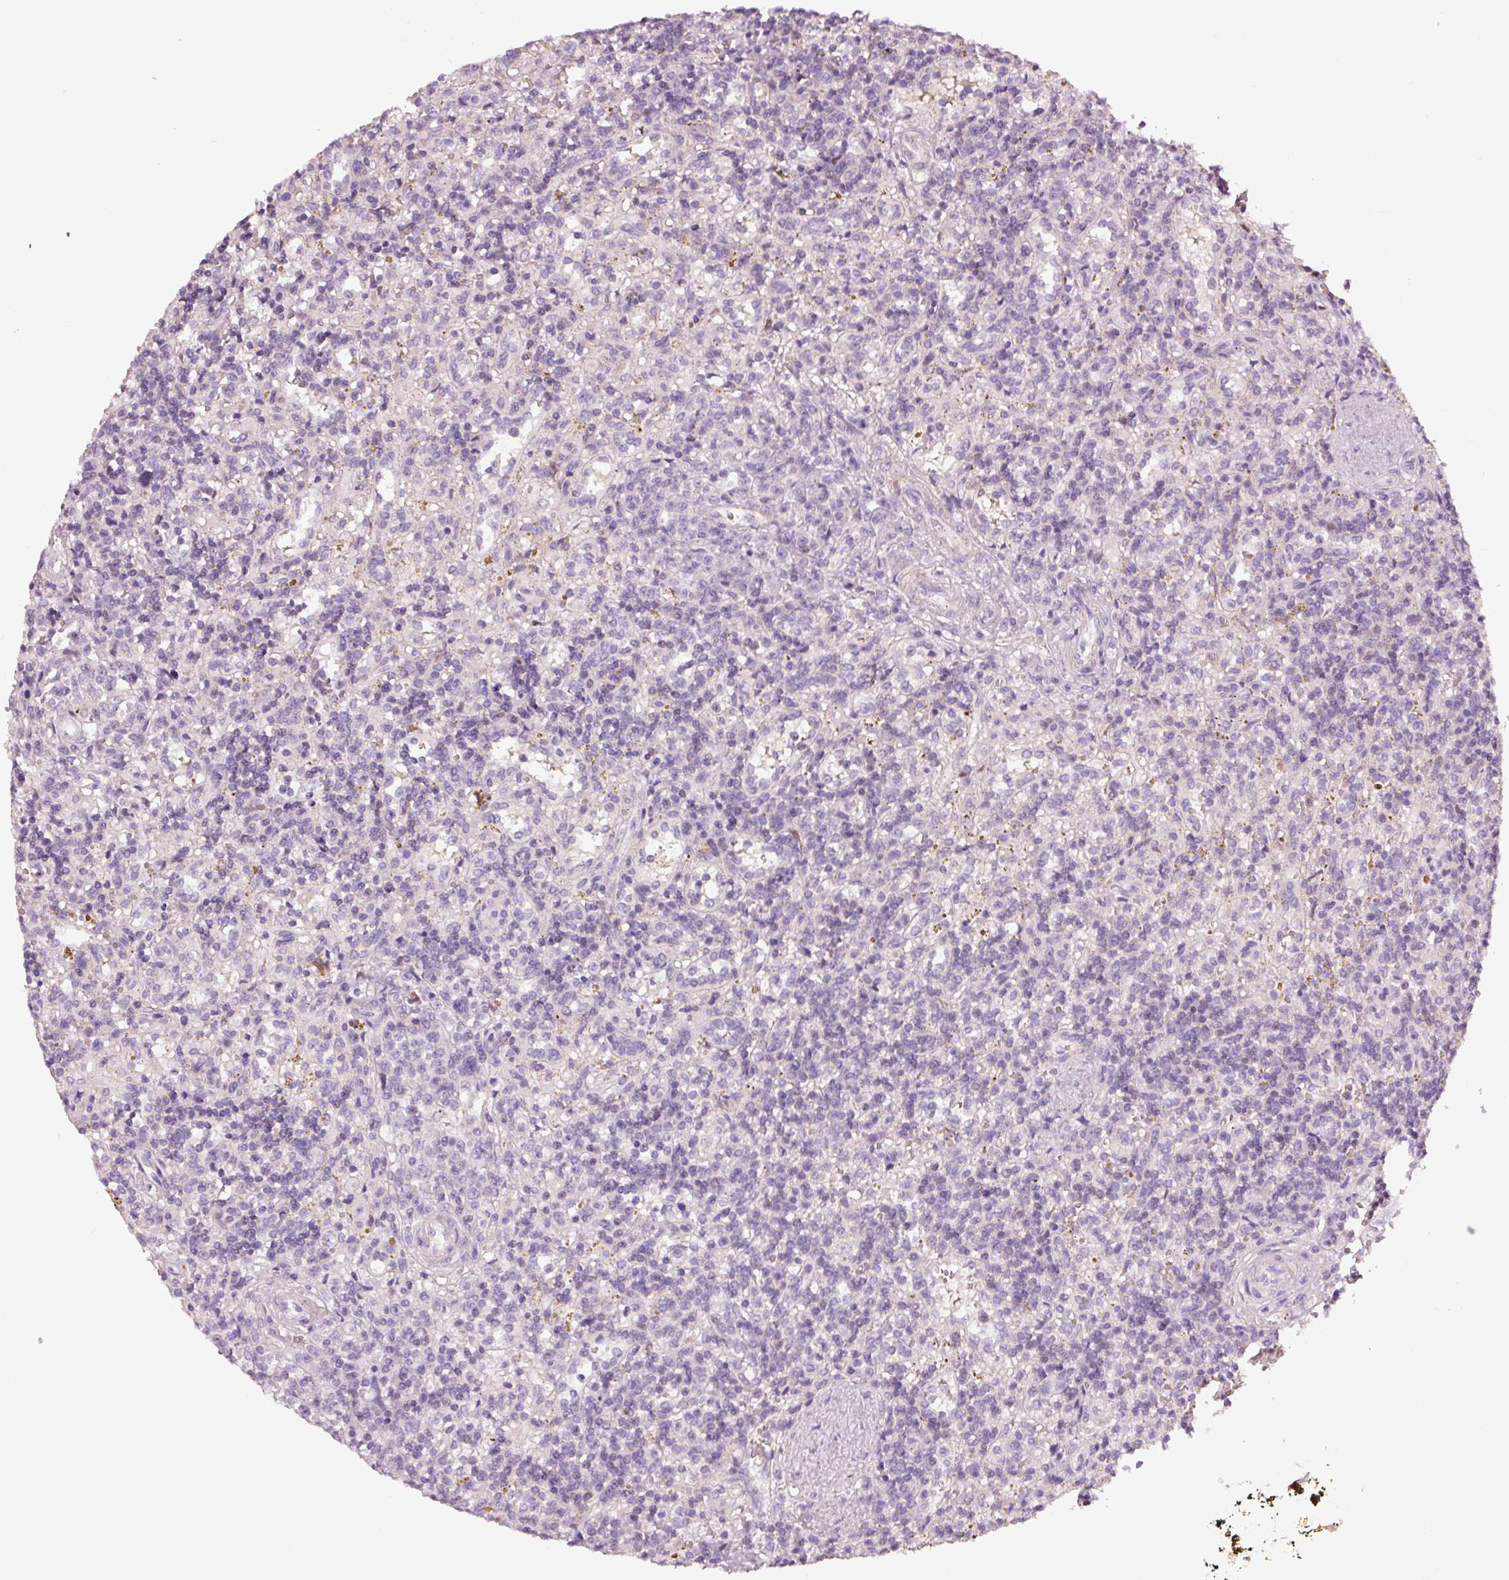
{"staining": {"intensity": "negative", "quantity": "none", "location": "none"}, "tissue": "lymphoma", "cell_type": "Tumor cells", "image_type": "cancer", "snomed": [{"axis": "morphology", "description": "Malignant lymphoma, non-Hodgkin's type, Low grade"}, {"axis": "topography", "description": "Spleen"}], "caption": "DAB immunohistochemical staining of human malignant lymphoma, non-Hodgkin's type (low-grade) reveals no significant expression in tumor cells.", "gene": "DAPP1", "patient": {"sex": "male", "age": 67}}